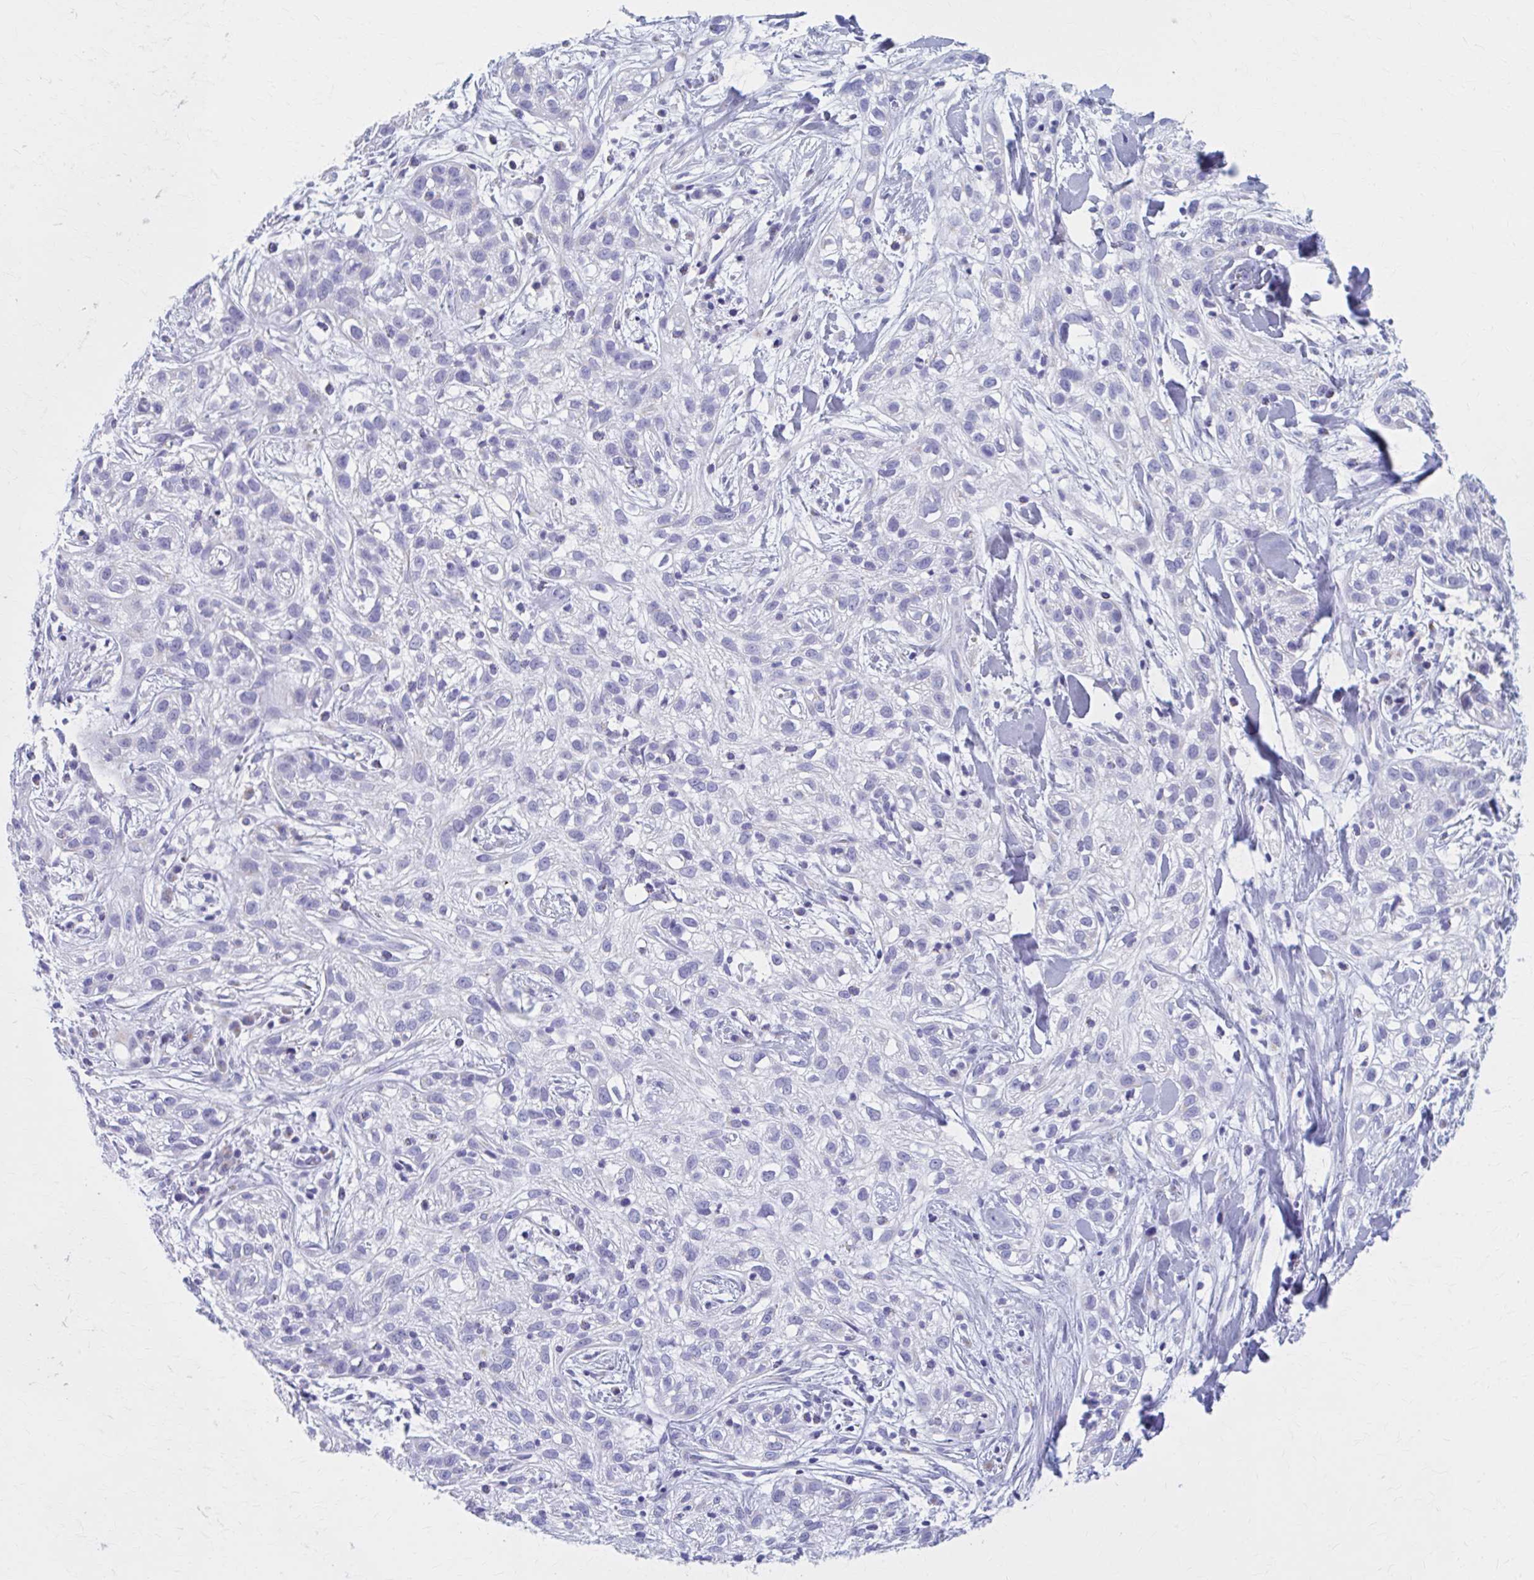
{"staining": {"intensity": "negative", "quantity": "none", "location": "none"}, "tissue": "skin cancer", "cell_type": "Tumor cells", "image_type": "cancer", "snomed": [{"axis": "morphology", "description": "Squamous cell carcinoma, NOS"}, {"axis": "topography", "description": "Skin"}], "caption": "An IHC photomicrograph of squamous cell carcinoma (skin) is shown. There is no staining in tumor cells of squamous cell carcinoma (skin). (Brightfield microscopy of DAB (3,3'-diaminobenzidine) IHC at high magnification).", "gene": "KCNE2", "patient": {"sex": "male", "age": 82}}